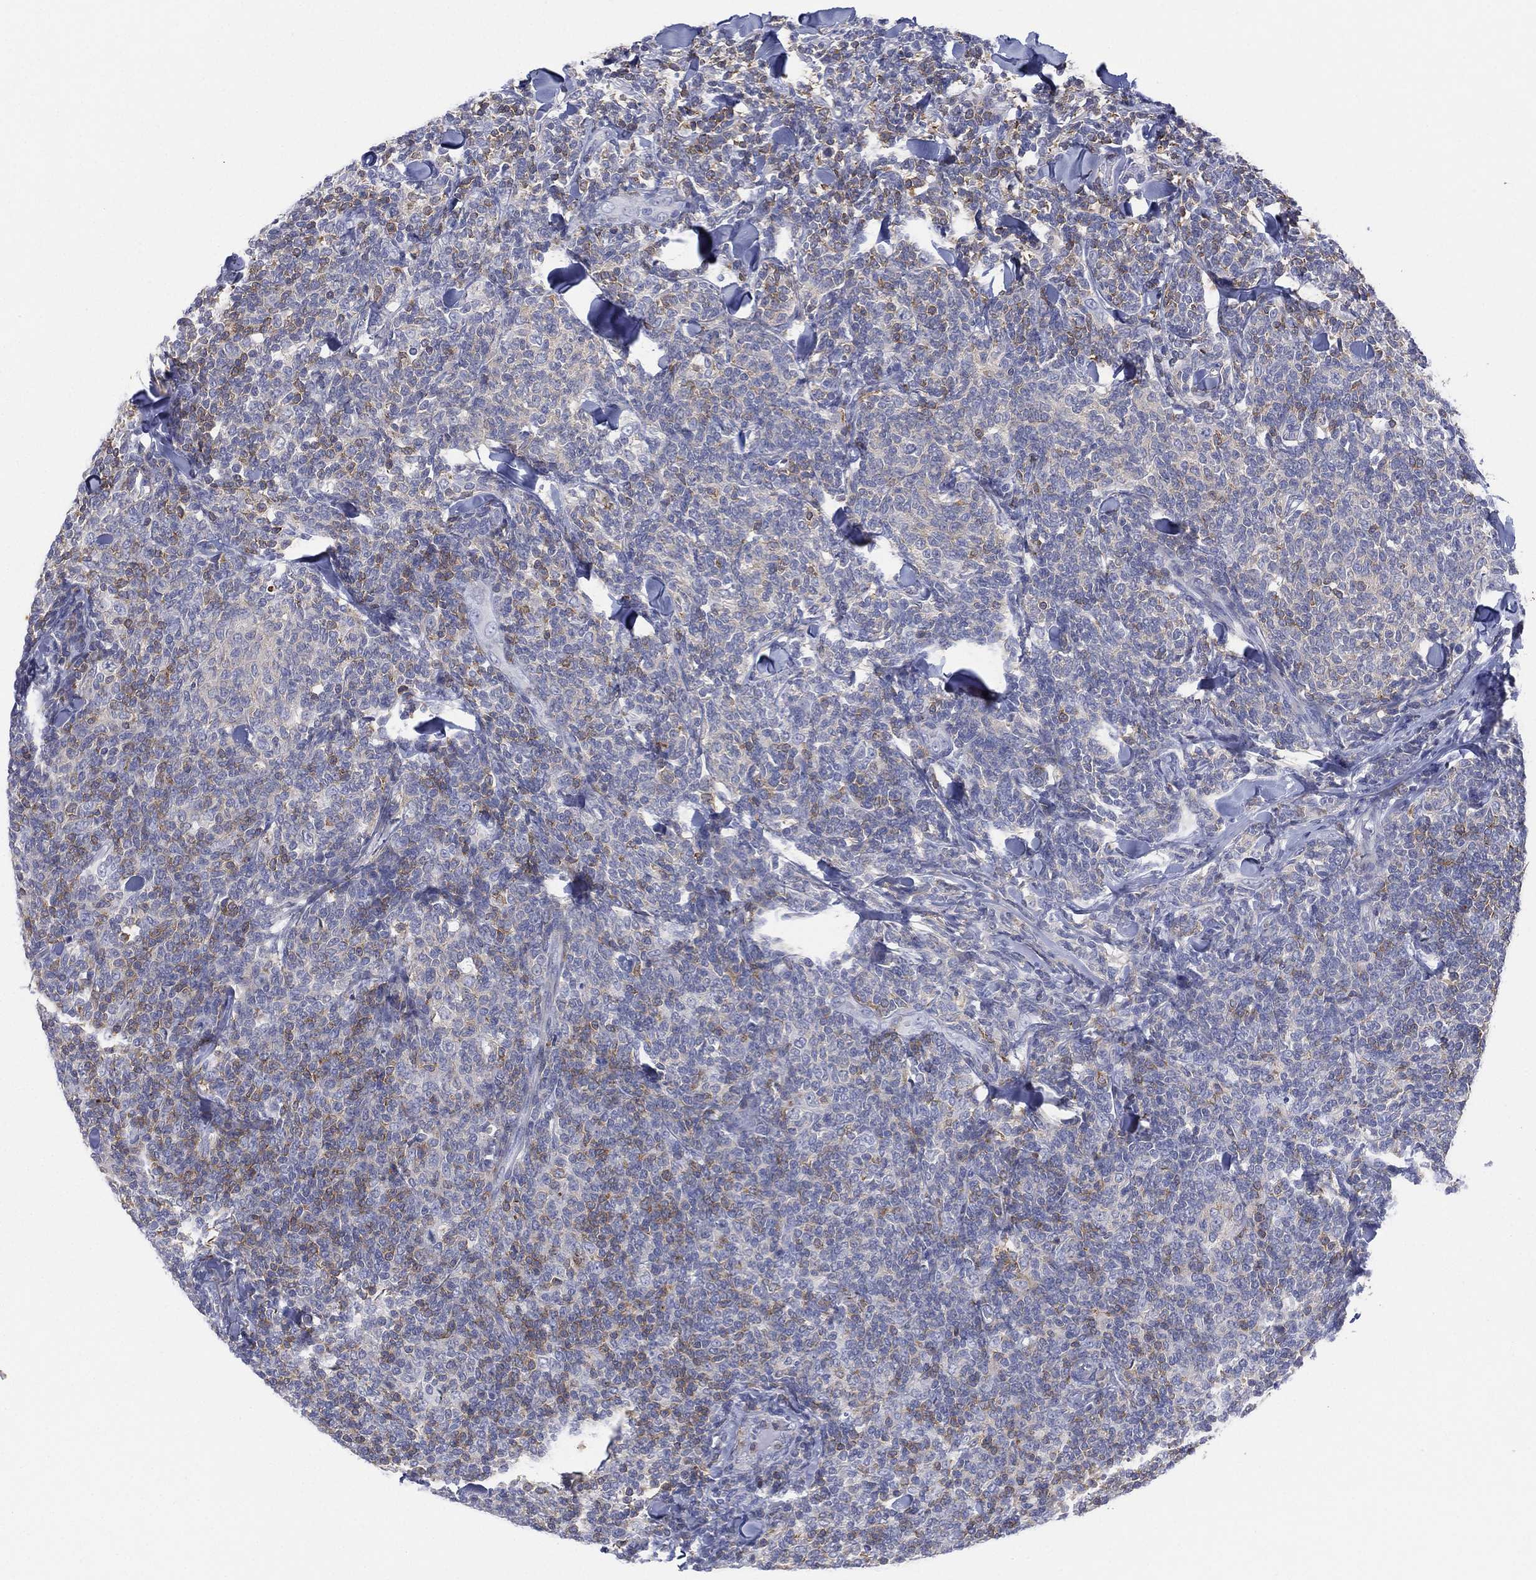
{"staining": {"intensity": "weak", "quantity": "25%-75%", "location": "cytoplasmic/membranous"}, "tissue": "lymphoma", "cell_type": "Tumor cells", "image_type": "cancer", "snomed": [{"axis": "morphology", "description": "Malignant lymphoma, non-Hodgkin's type, Low grade"}, {"axis": "topography", "description": "Lymph node"}], "caption": "A brown stain labels weak cytoplasmic/membranous positivity of a protein in low-grade malignant lymphoma, non-Hodgkin's type tumor cells.", "gene": "SEPTIN1", "patient": {"sex": "female", "age": 56}}